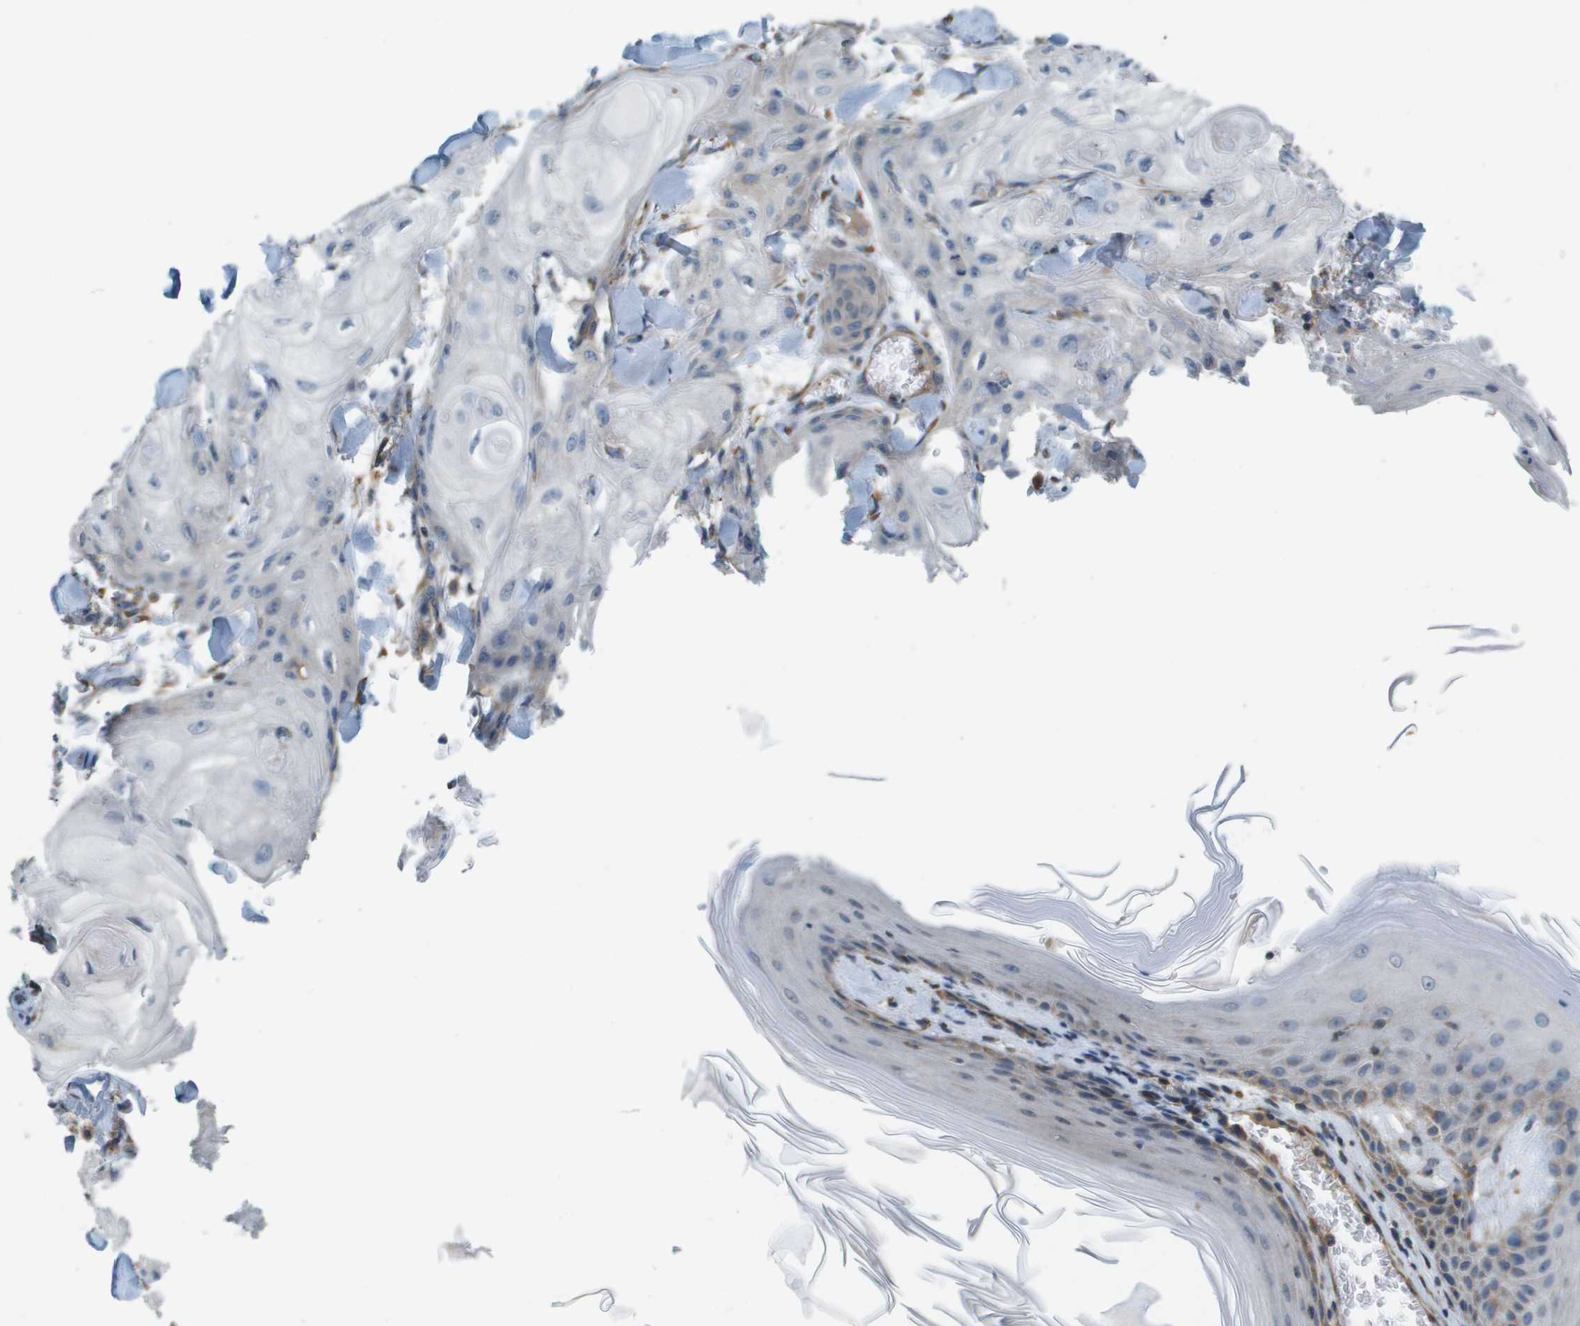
{"staining": {"intensity": "negative", "quantity": "none", "location": "none"}, "tissue": "skin cancer", "cell_type": "Tumor cells", "image_type": "cancer", "snomed": [{"axis": "morphology", "description": "Squamous cell carcinoma, NOS"}, {"axis": "topography", "description": "Skin"}], "caption": "DAB (3,3'-diaminobenzidine) immunohistochemical staining of human squamous cell carcinoma (skin) reveals no significant expression in tumor cells.", "gene": "SAMSN1", "patient": {"sex": "male", "age": 74}}